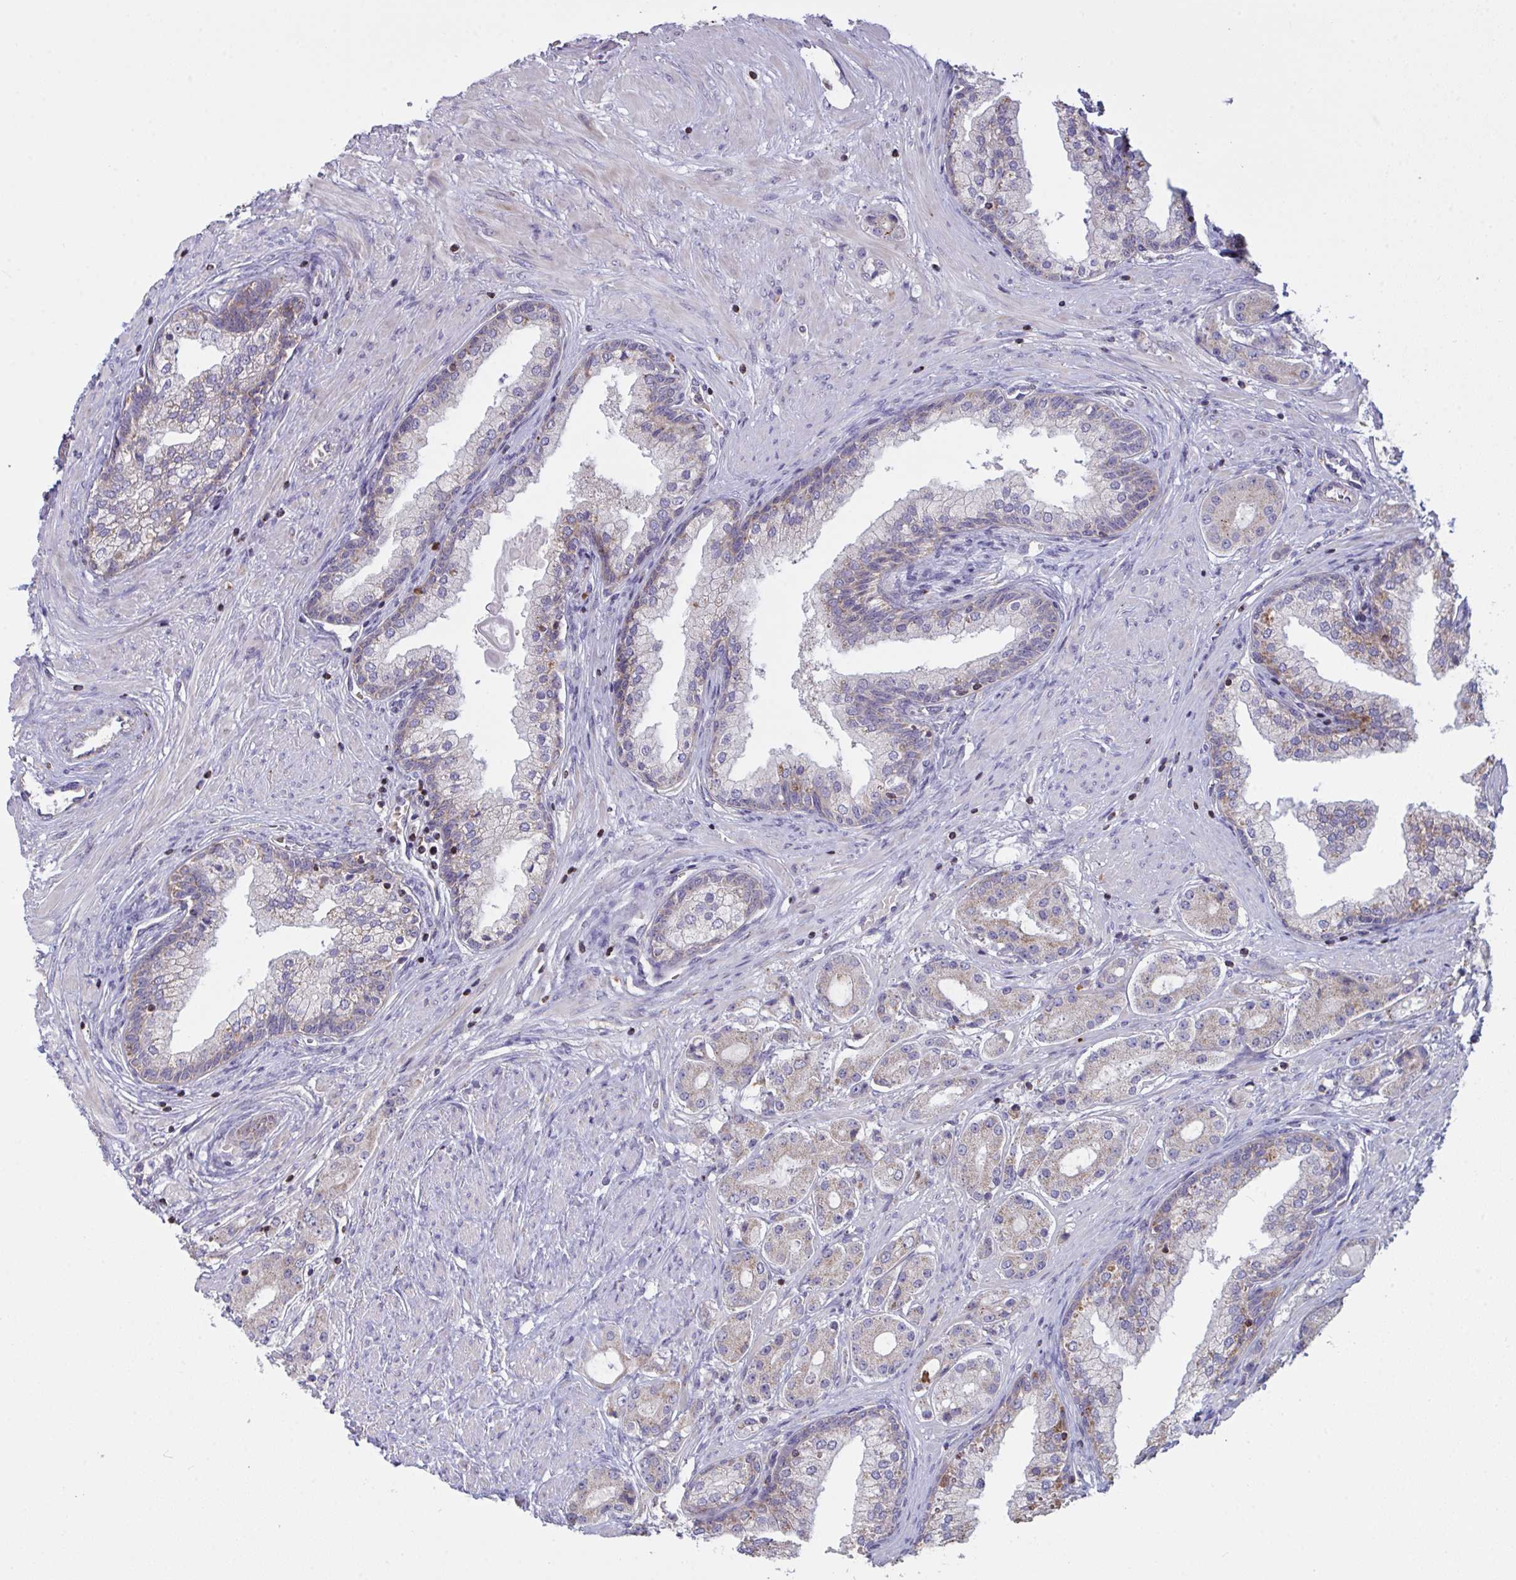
{"staining": {"intensity": "weak", "quantity": "25%-75%", "location": "cytoplasmic/membranous"}, "tissue": "prostate cancer", "cell_type": "Tumor cells", "image_type": "cancer", "snomed": [{"axis": "morphology", "description": "Adenocarcinoma, High grade"}, {"axis": "topography", "description": "Prostate"}], "caption": "Human prostate adenocarcinoma (high-grade) stained with a protein marker exhibits weak staining in tumor cells.", "gene": "MICOS10", "patient": {"sex": "male", "age": 67}}